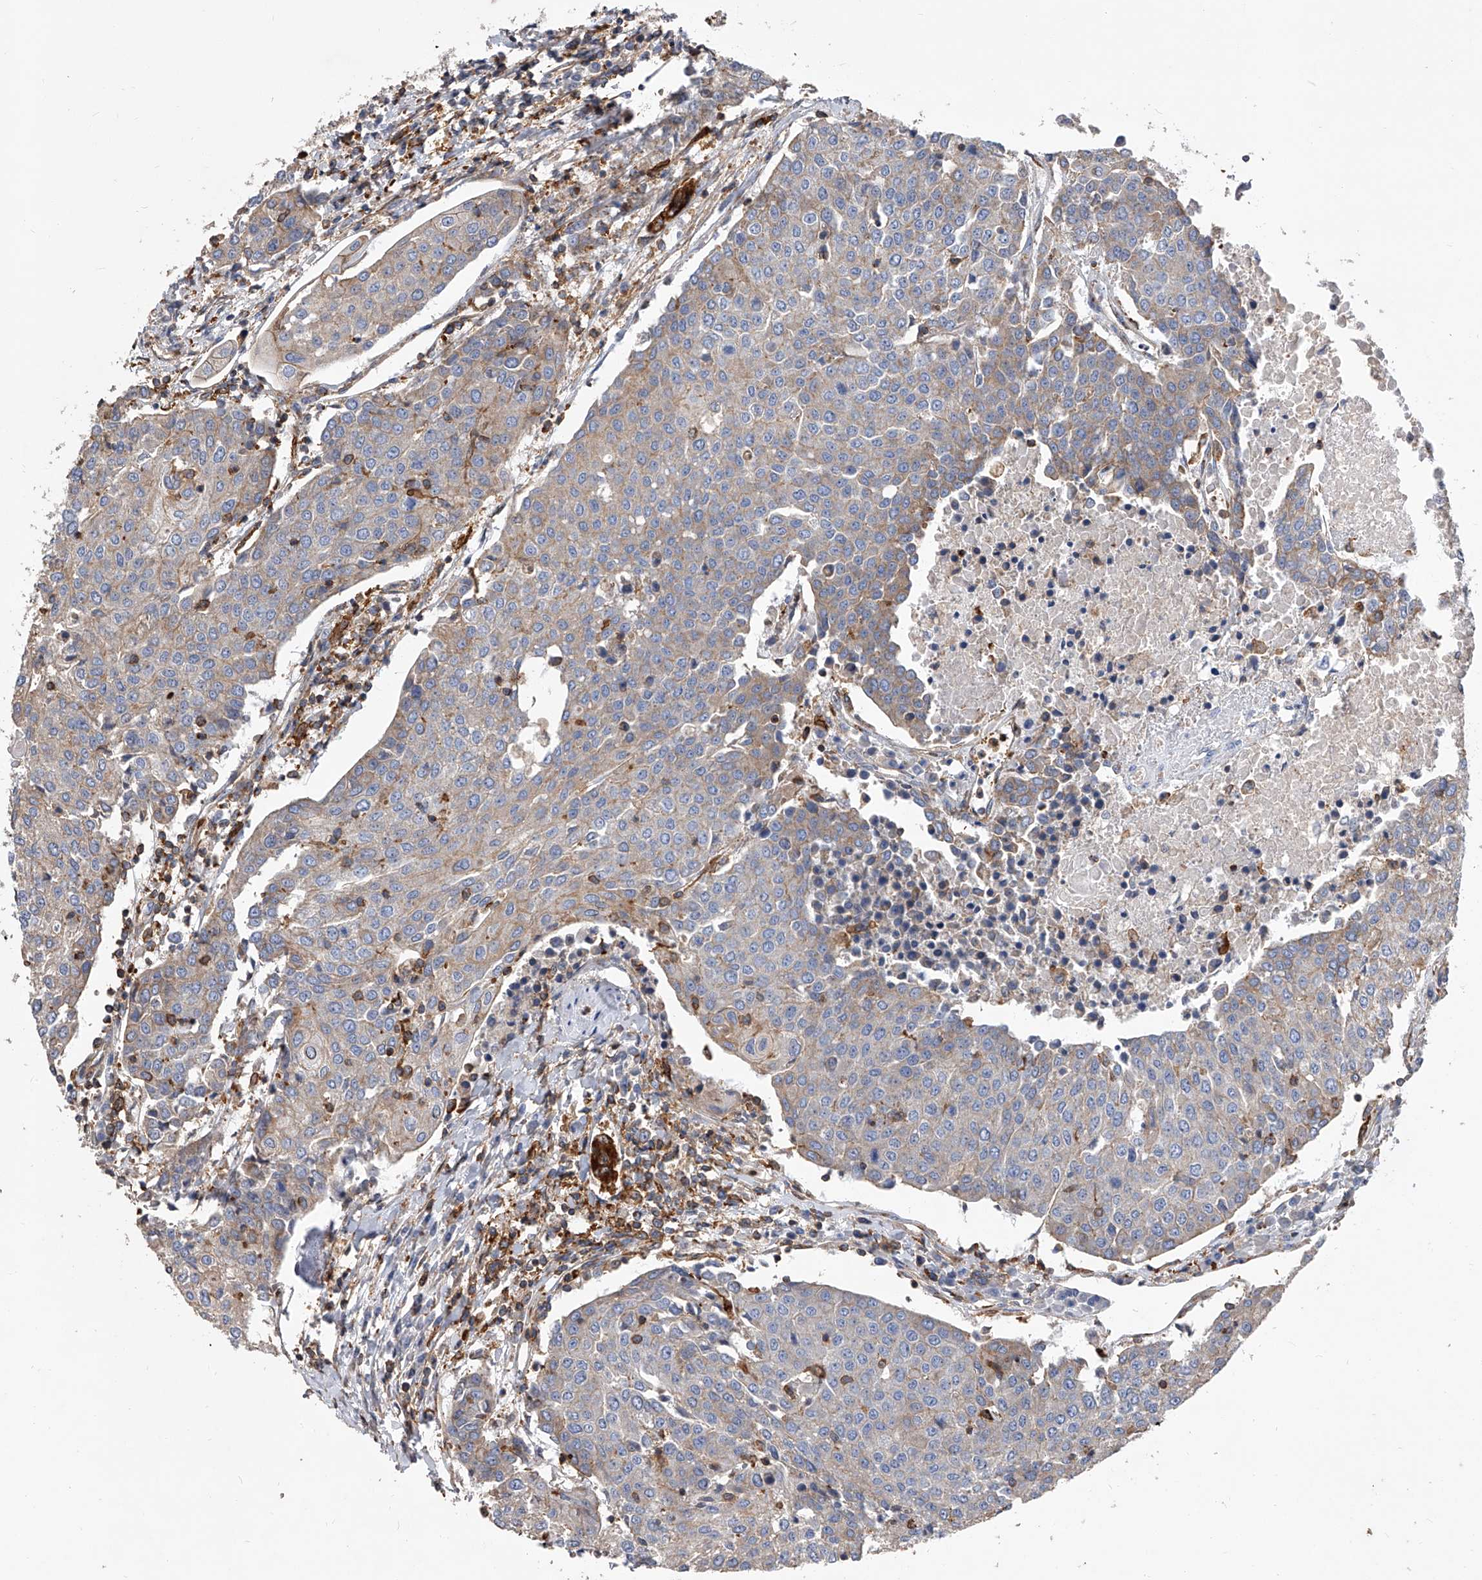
{"staining": {"intensity": "negative", "quantity": "none", "location": "none"}, "tissue": "urothelial cancer", "cell_type": "Tumor cells", "image_type": "cancer", "snomed": [{"axis": "morphology", "description": "Urothelial carcinoma, High grade"}, {"axis": "topography", "description": "Urinary bladder"}], "caption": "Urothelial carcinoma (high-grade) stained for a protein using immunohistochemistry (IHC) displays no staining tumor cells.", "gene": "PISD", "patient": {"sex": "female", "age": 85}}